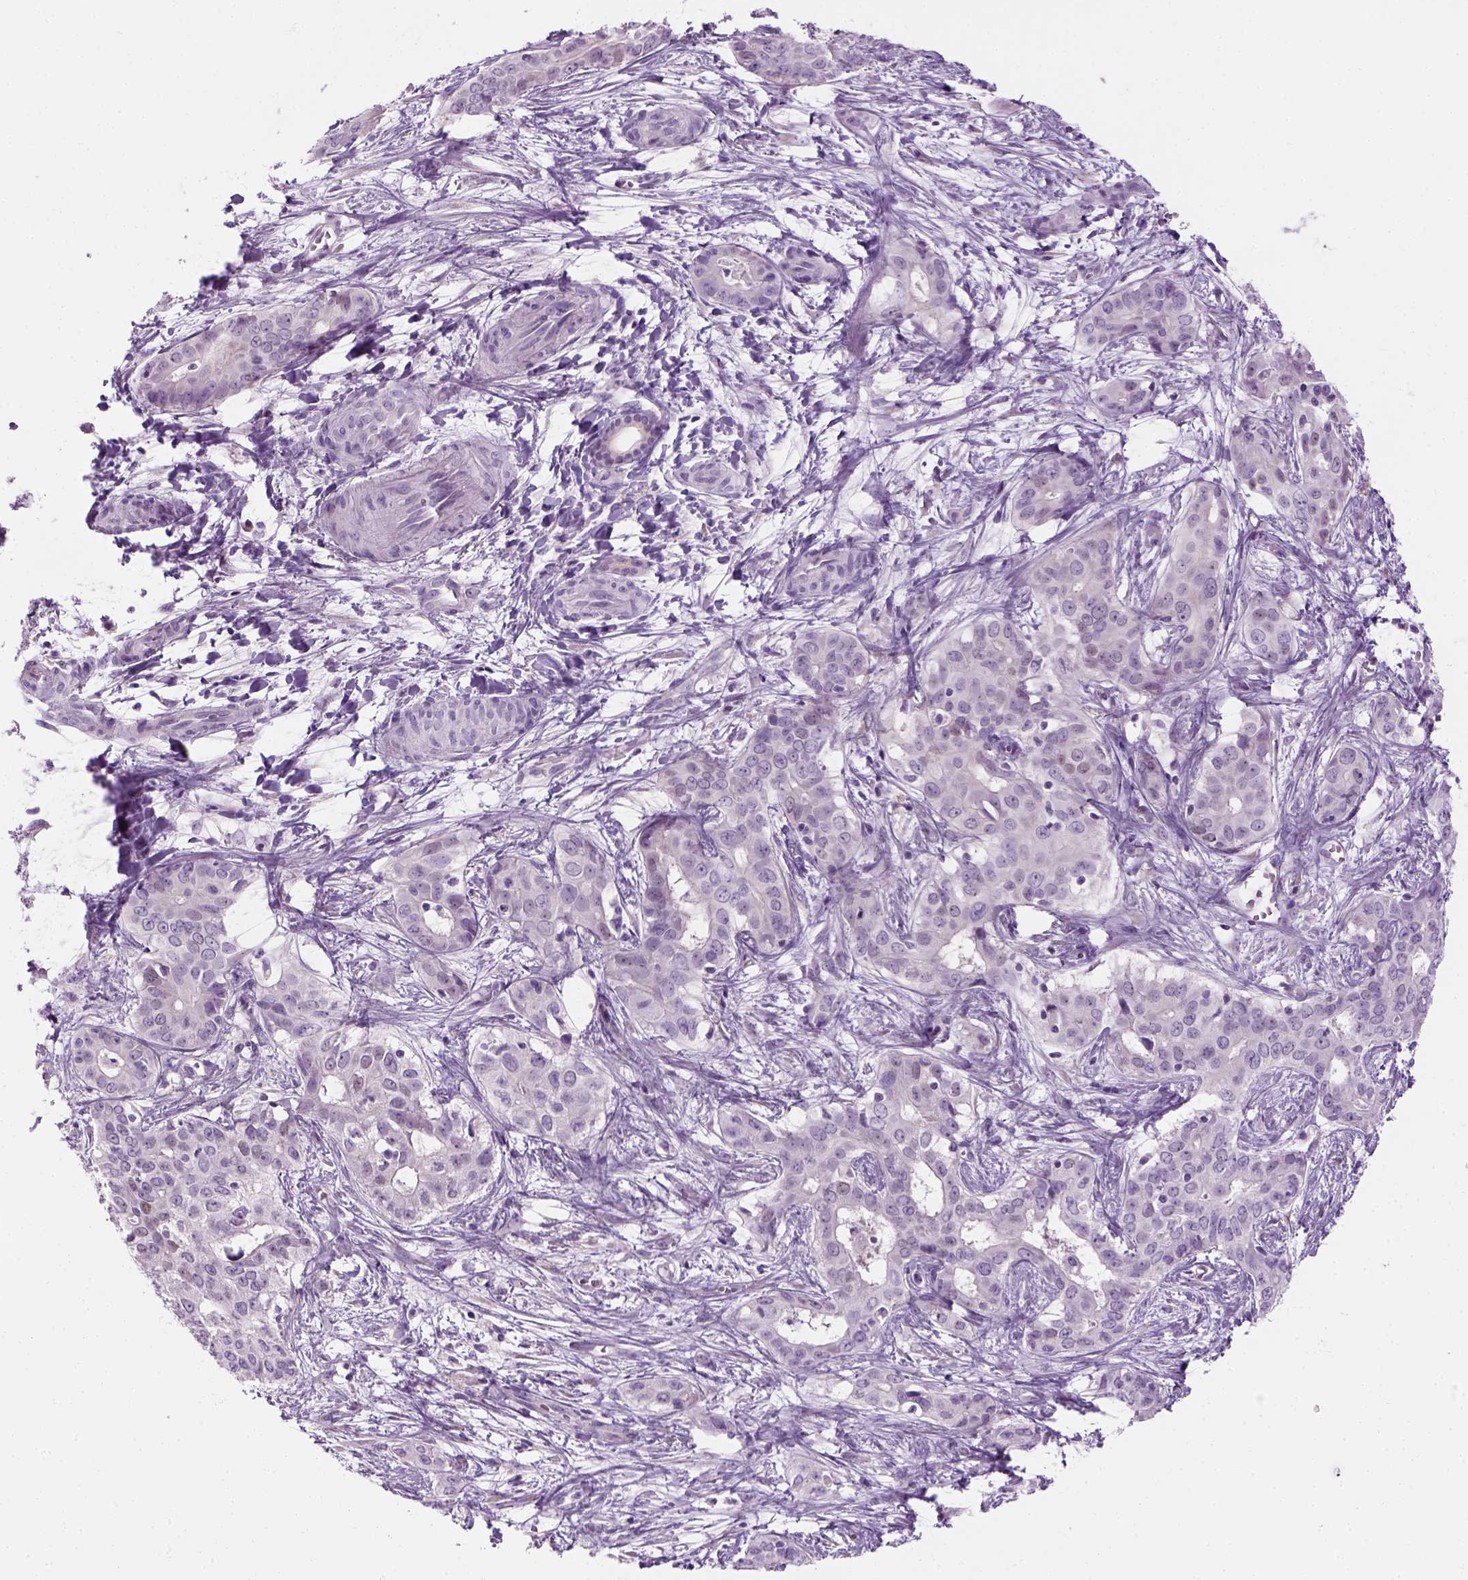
{"staining": {"intensity": "negative", "quantity": "none", "location": "none"}, "tissue": "liver cancer", "cell_type": "Tumor cells", "image_type": "cancer", "snomed": [{"axis": "morphology", "description": "Cholangiocarcinoma"}, {"axis": "topography", "description": "Liver"}], "caption": "Immunohistochemistry image of neoplastic tissue: human liver cancer stained with DAB exhibits no significant protein expression in tumor cells. The staining was performed using DAB to visualize the protein expression in brown, while the nuclei were stained in blue with hematoxylin (Magnification: 20x).", "gene": "CIBAR2", "patient": {"sex": "female", "age": 65}}